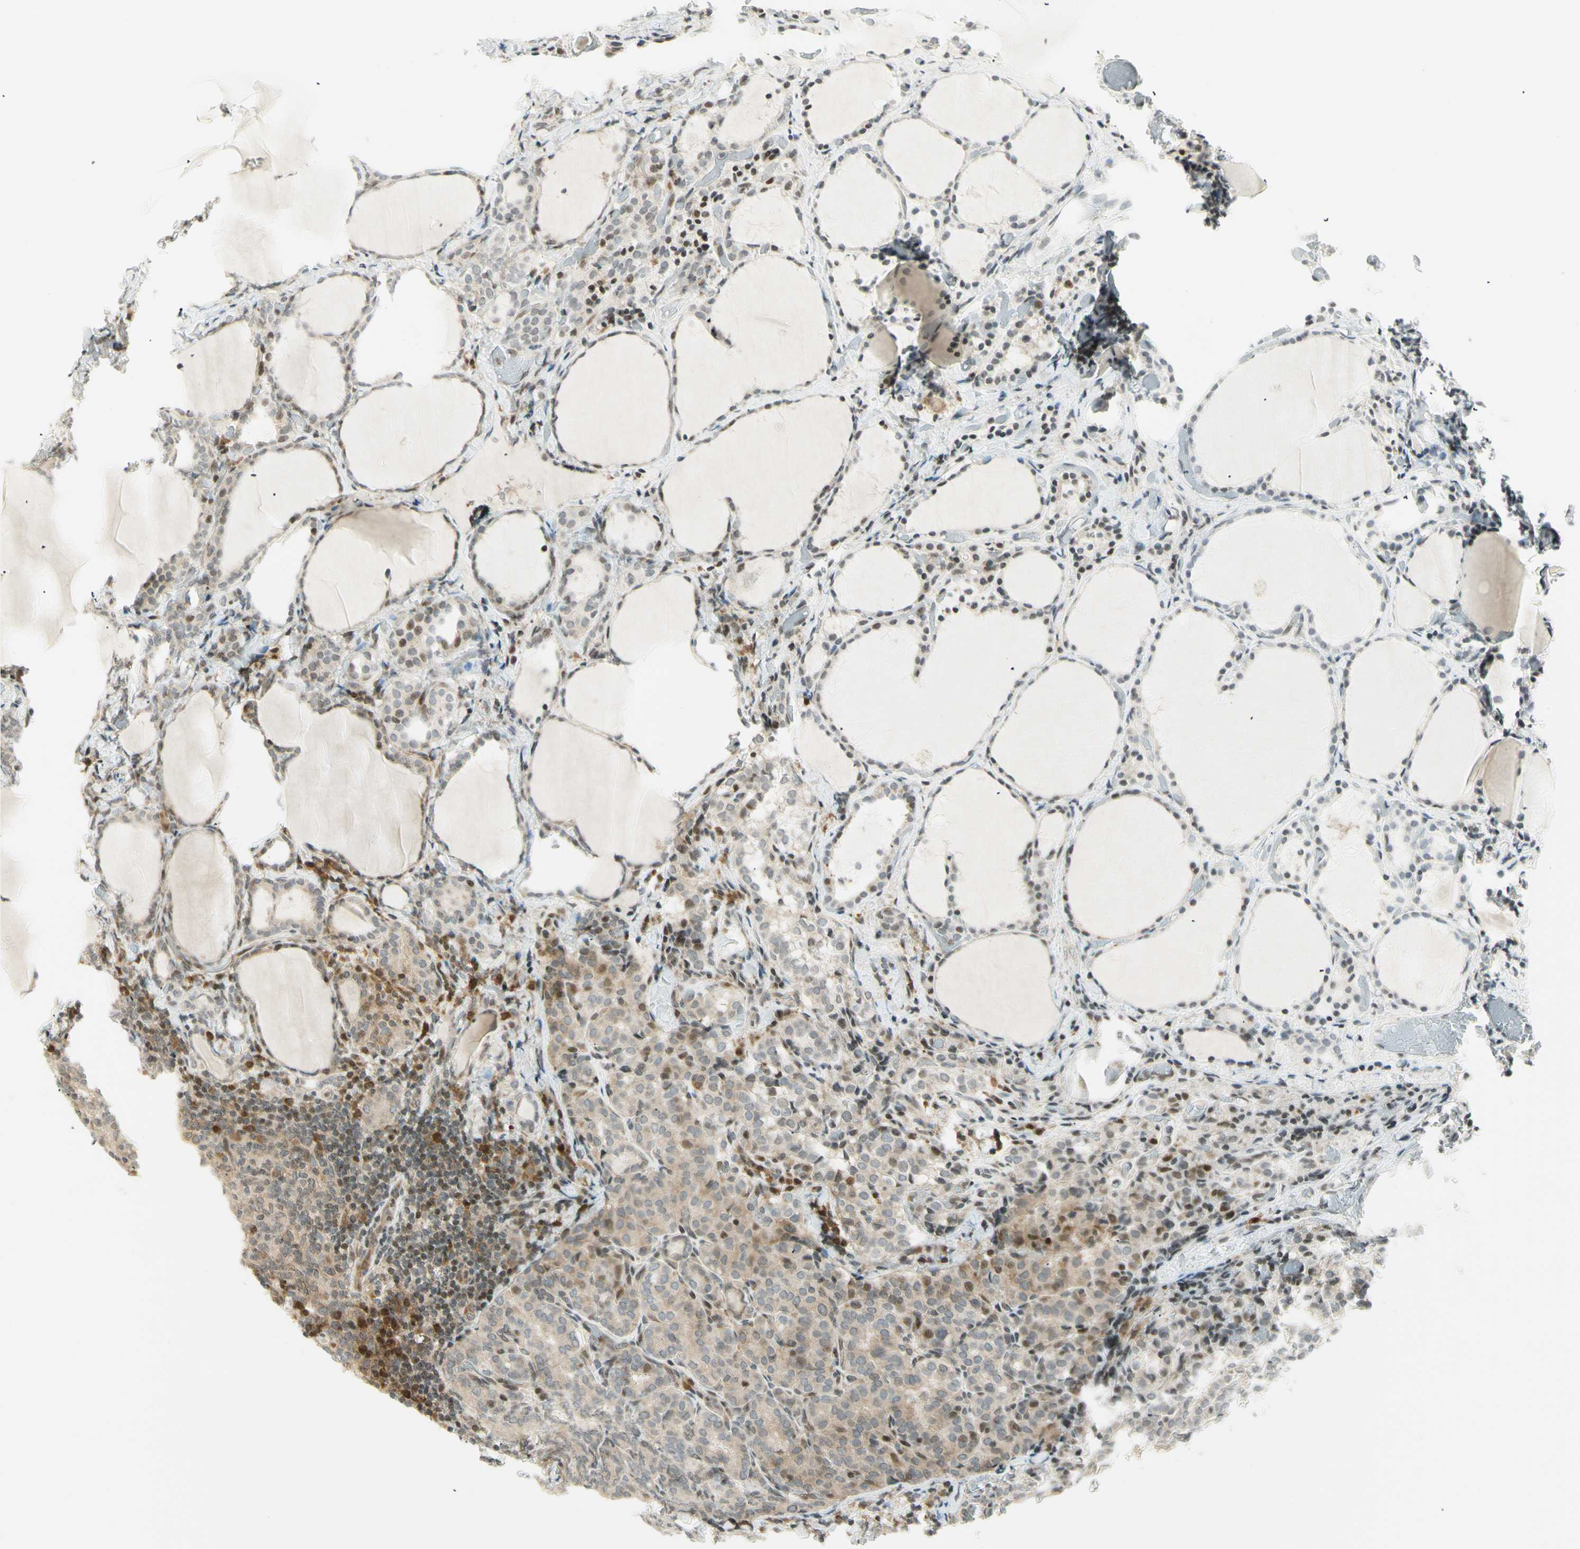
{"staining": {"intensity": "moderate", "quantity": ">75%", "location": "cytoplasmic/membranous,nuclear"}, "tissue": "thyroid cancer", "cell_type": "Tumor cells", "image_type": "cancer", "snomed": [{"axis": "morphology", "description": "Normal tissue, NOS"}, {"axis": "morphology", "description": "Papillary adenocarcinoma, NOS"}, {"axis": "topography", "description": "Thyroid gland"}], "caption": "Immunohistochemical staining of thyroid papillary adenocarcinoma demonstrates moderate cytoplasmic/membranous and nuclear protein positivity in approximately >75% of tumor cells.", "gene": "TPT1", "patient": {"sex": "female", "age": 30}}